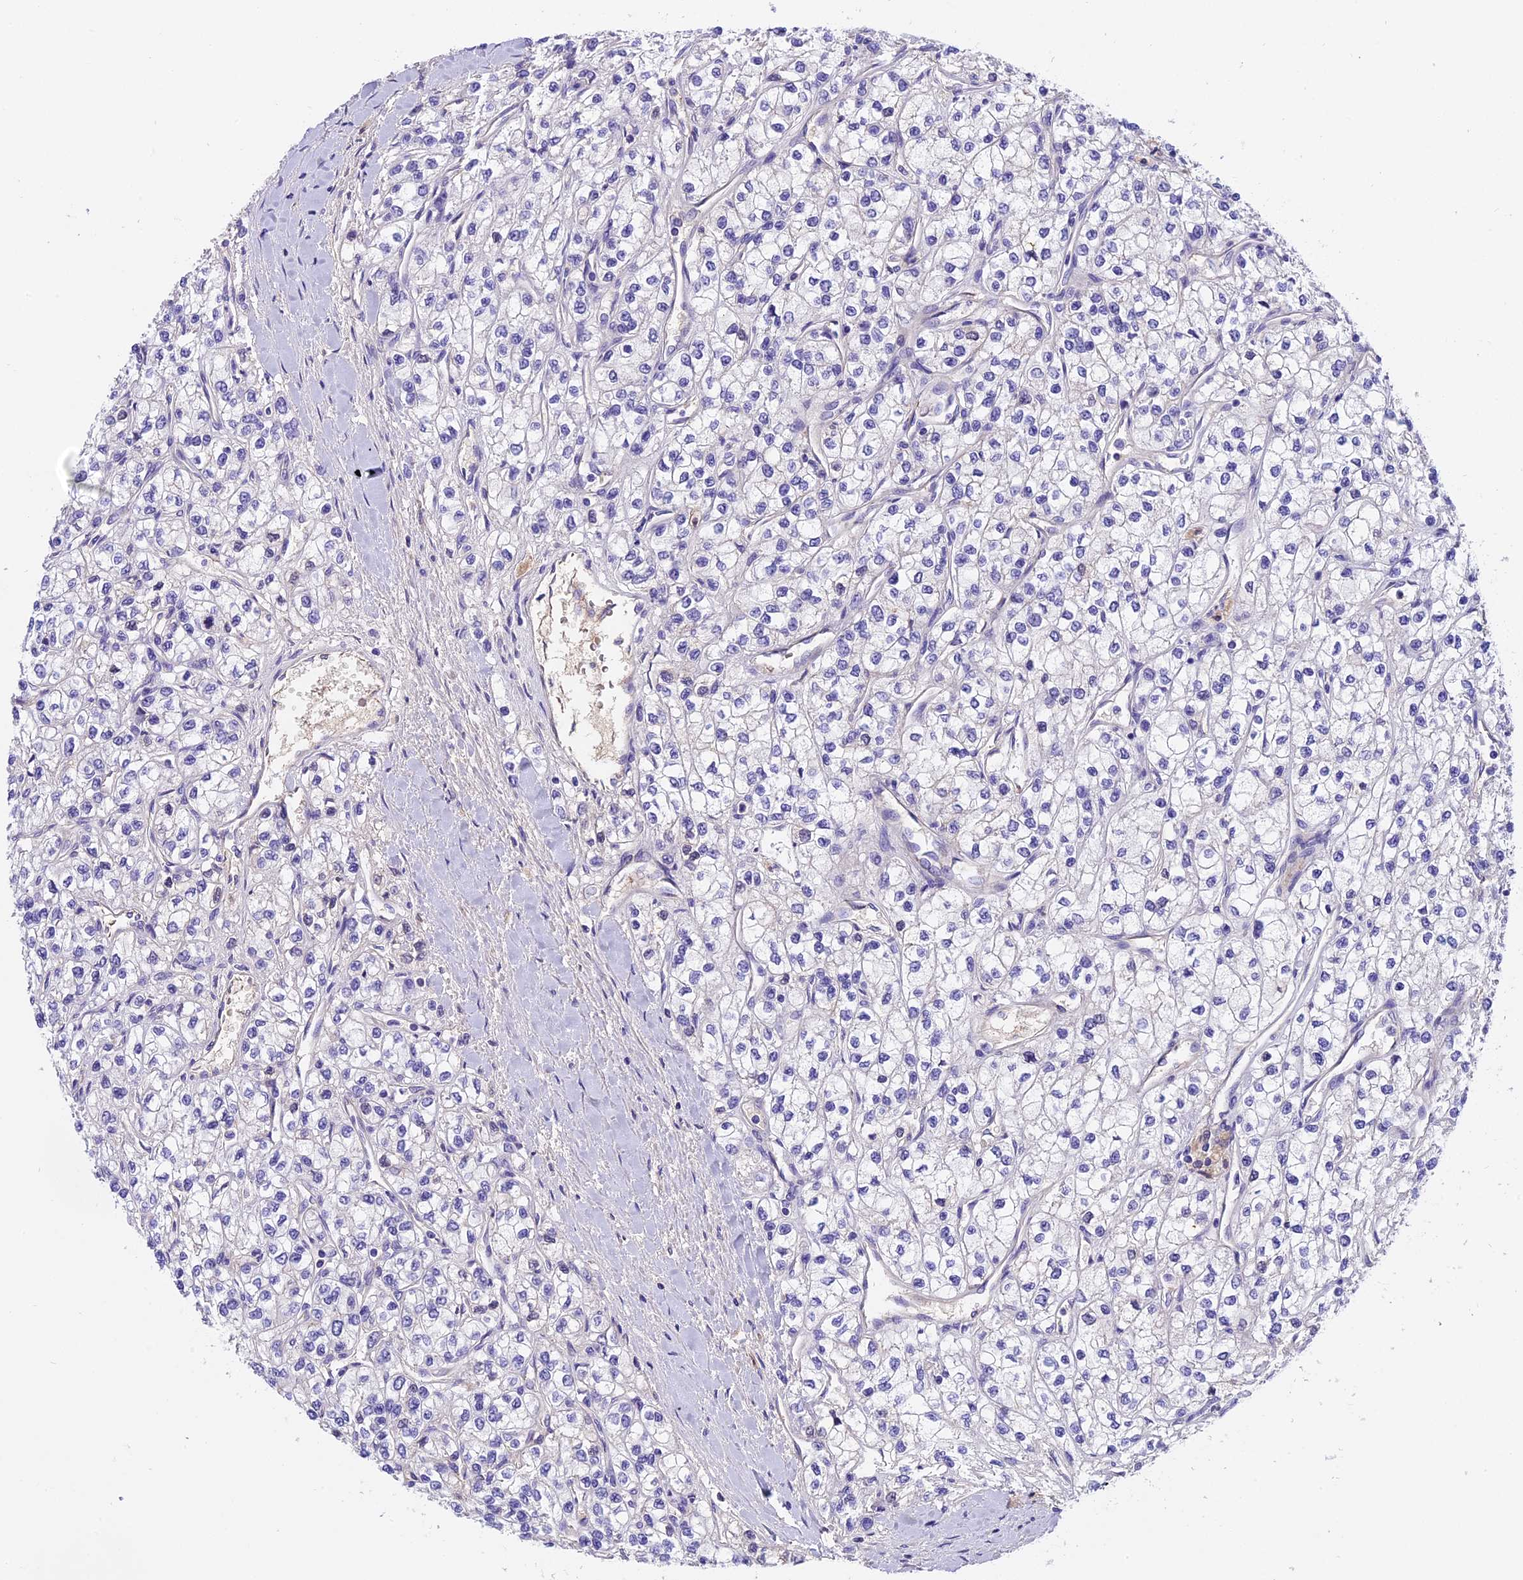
{"staining": {"intensity": "negative", "quantity": "none", "location": "none"}, "tissue": "renal cancer", "cell_type": "Tumor cells", "image_type": "cancer", "snomed": [{"axis": "morphology", "description": "Adenocarcinoma, NOS"}, {"axis": "topography", "description": "Kidney"}], "caption": "Tumor cells are negative for brown protein staining in renal adenocarcinoma.", "gene": "CCDC32", "patient": {"sex": "male", "age": 80}}